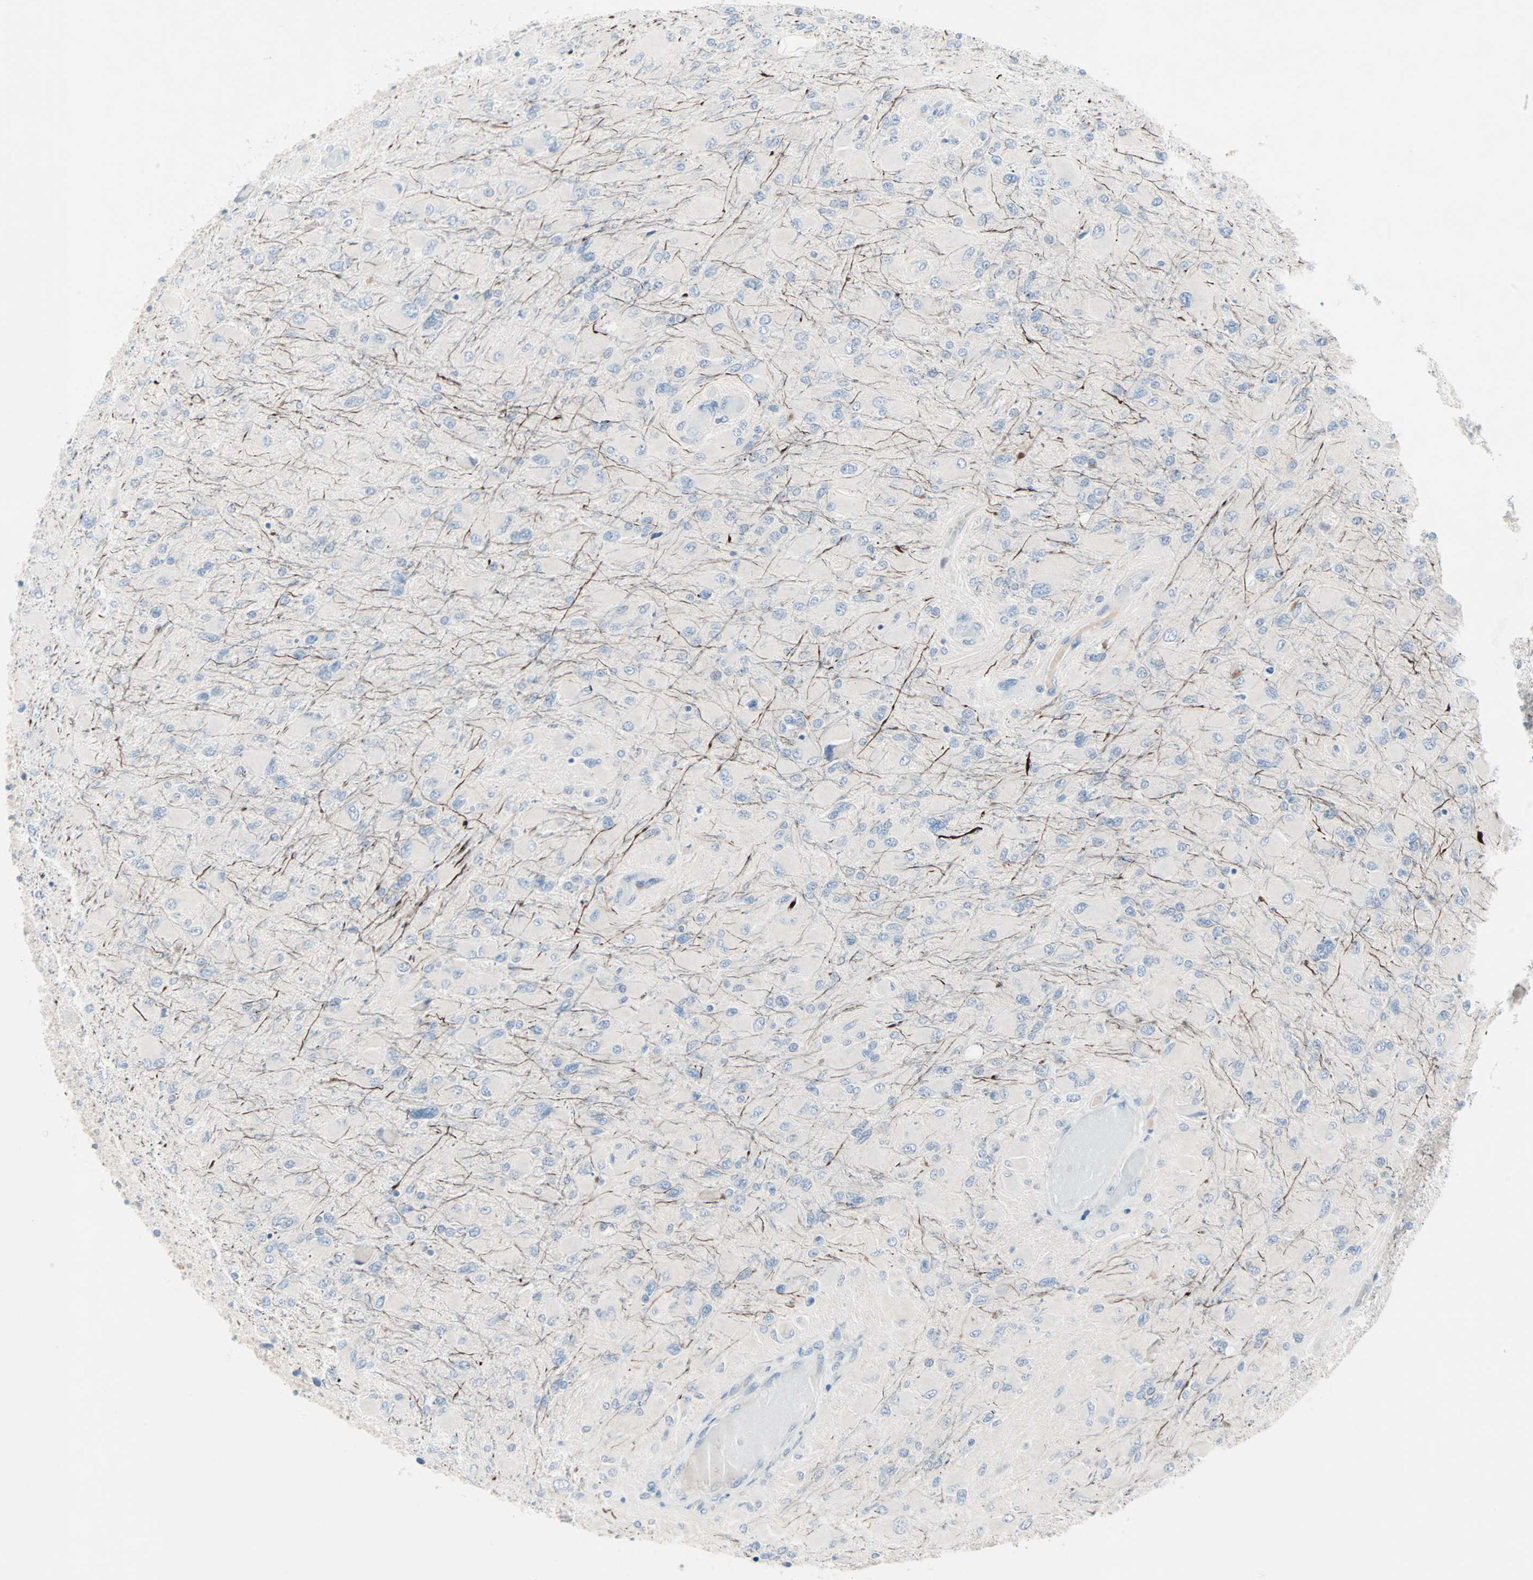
{"staining": {"intensity": "negative", "quantity": "none", "location": "none"}, "tissue": "glioma", "cell_type": "Tumor cells", "image_type": "cancer", "snomed": [{"axis": "morphology", "description": "Glioma, malignant, High grade"}, {"axis": "topography", "description": "Cerebral cortex"}], "caption": "Human malignant glioma (high-grade) stained for a protein using immunohistochemistry (IHC) demonstrates no expression in tumor cells.", "gene": "NEFH", "patient": {"sex": "female", "age": 36}}